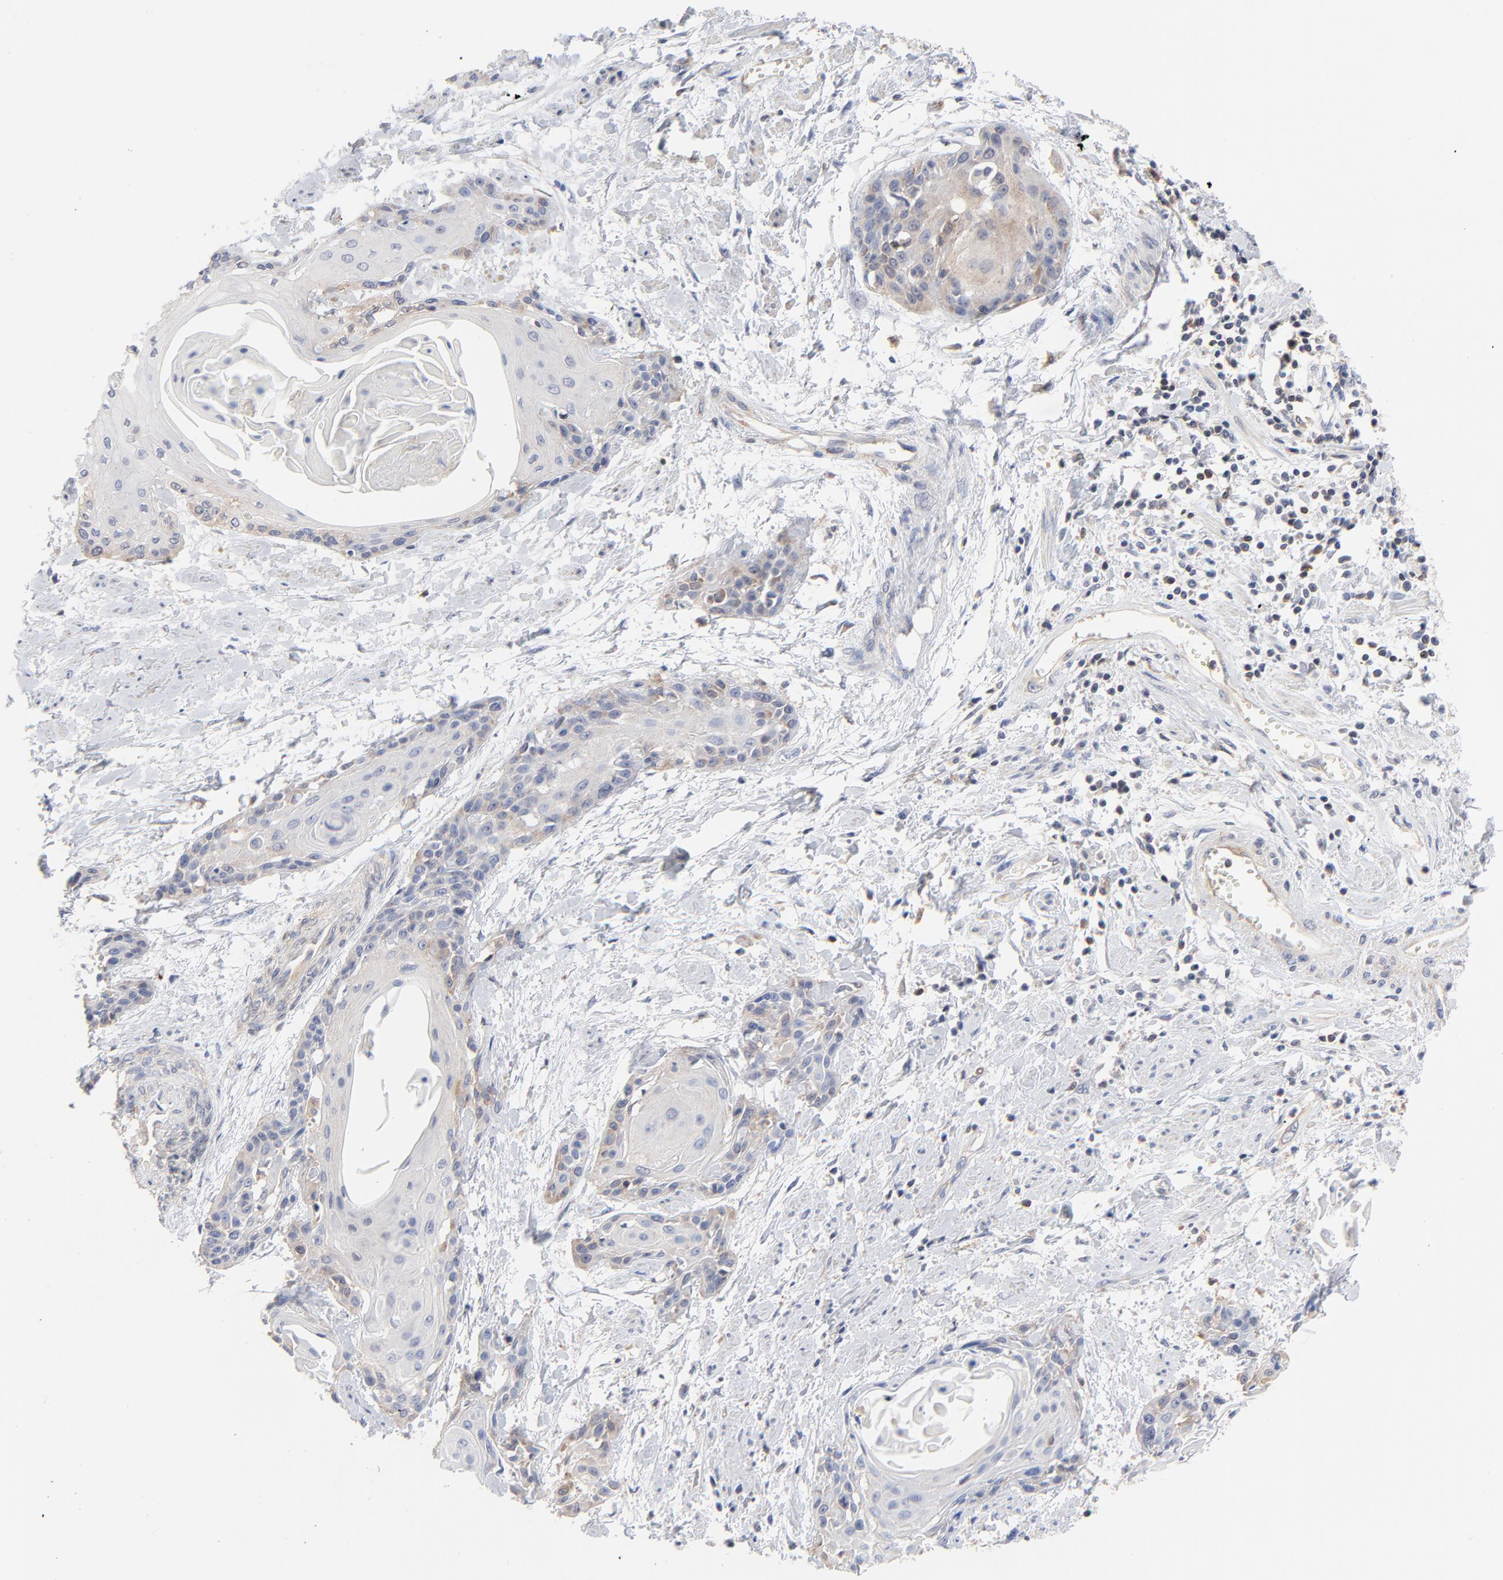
{"staining": {"intensity": "weak", "quantity": "25%-75%", "location": "cytoplasmic/membranous"}, "tissue": "cervical cancer", "cell_type": "Tumor cells", "image_type": "cancer", "snomed": [{"axis": "morphology", "description": "Squamous cell carcinoma, NOS"}, {"axis": "topography", "description": "Cervix"}], "caption": "A brown stain labels weak cytoplasmic/membranous positivity of a protein in cervical squamous cell carcinoma tumor cells.", "gene": "CAB39L", "patient": {"sex": "female", "age": 57}}